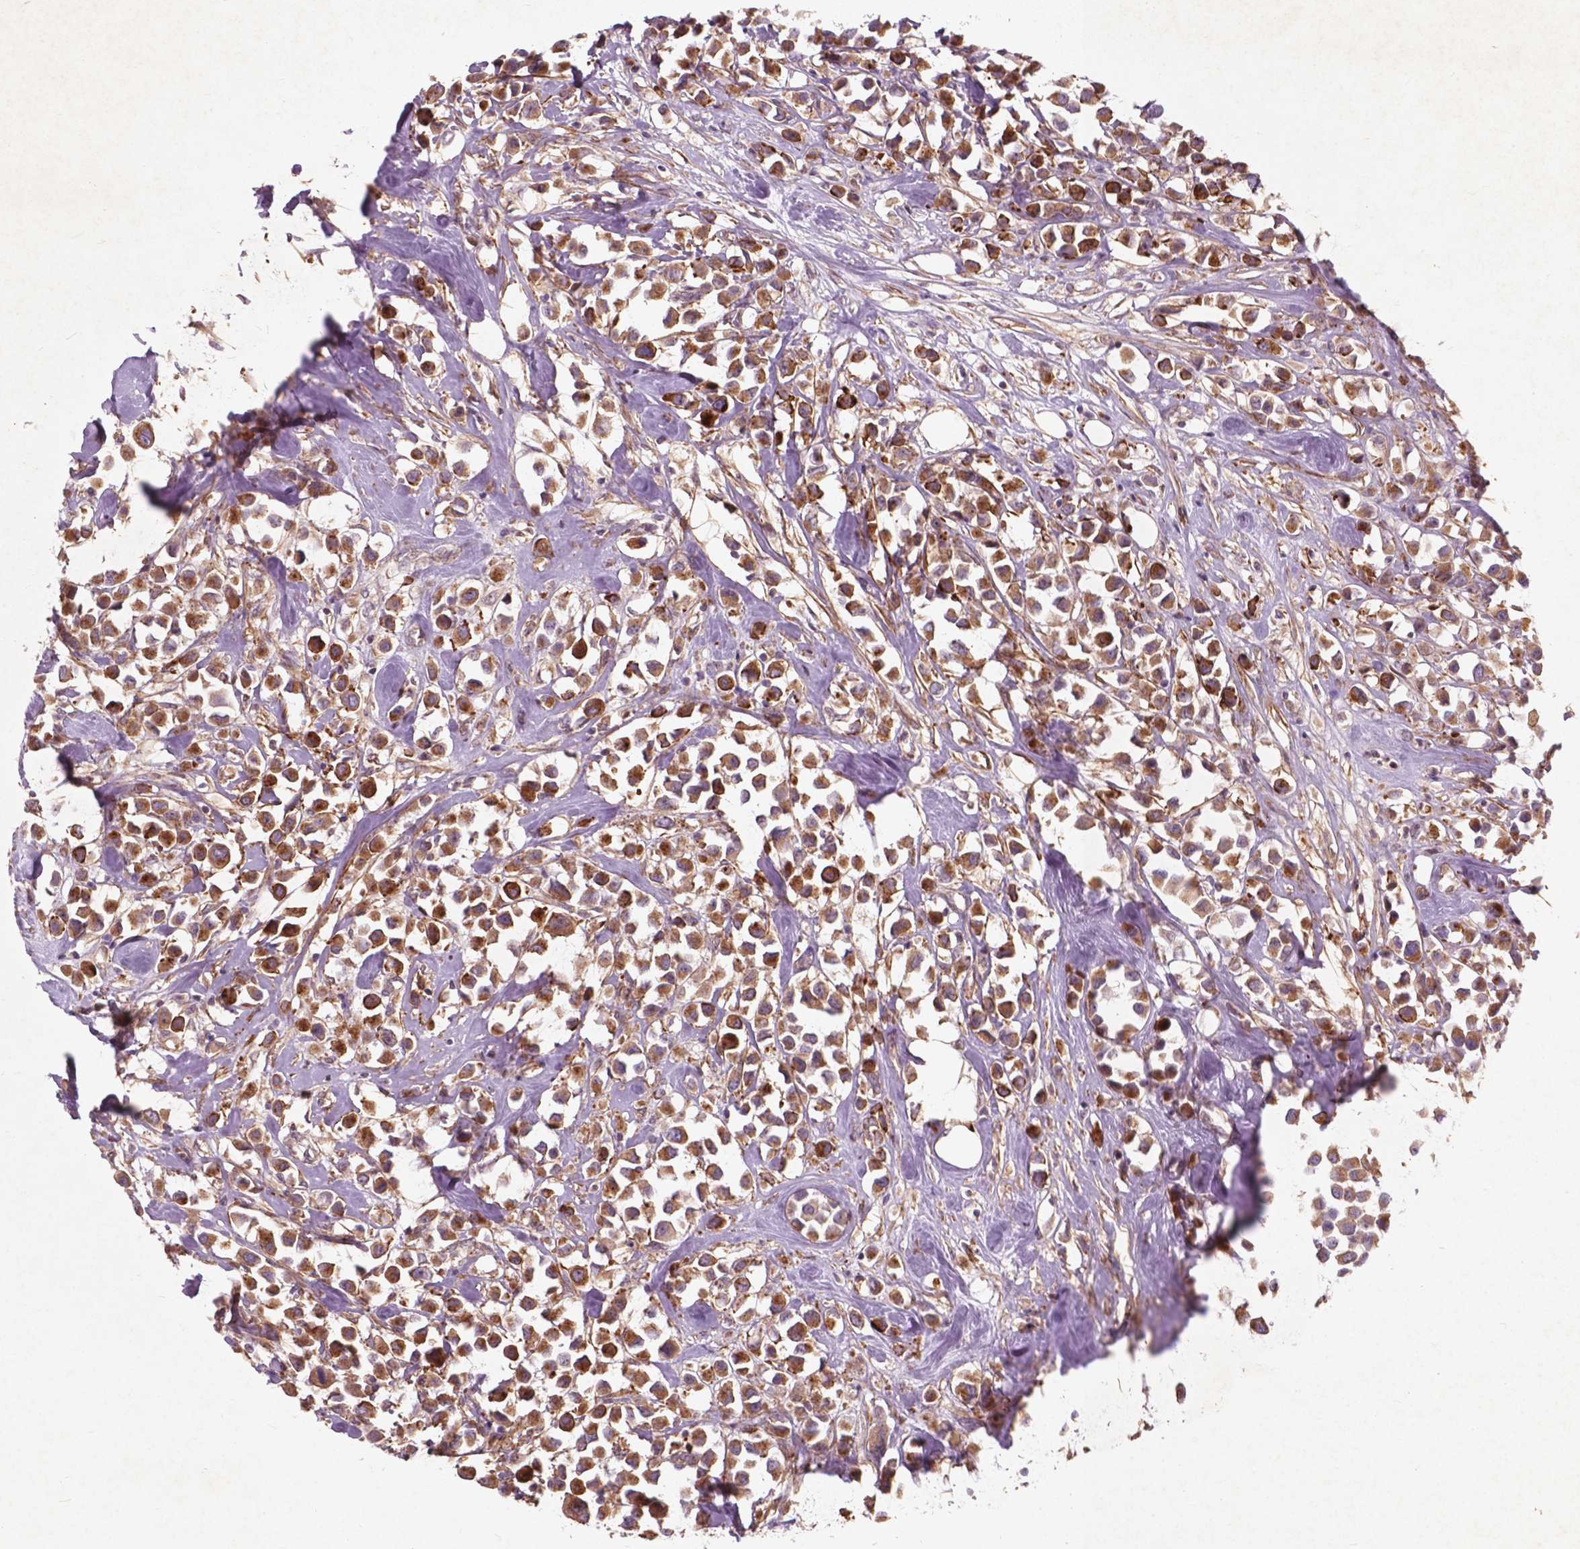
{"staining": {"intensity": "moderate", "quantity": ">75%", "location": "cytoplasmic/membranous"}, "tissue": "breast cancer", "cell_type": "Tumor cells", "image_type": "cancer", "snomed": [{"axis": "morphology", "description": "Duct carcinoma"}, {"axis": "topography", "description": "Breast"}], "caption": "Immunohistochemistry (IHC) staining of breast infiltrating ductal carcinoma, which demonstrates medium levels of moderate cytoplasmic/membranous expression in about >75% of tumor cells indicating moderate cytoplasmic/membranous protein staining. The staining was performed using DAB (brown) for protein detection and nuclei were counterstained in hematoxylin (blue).", "gene": "RFPL4B", "patient": {"sex": "female", "age": 61}}